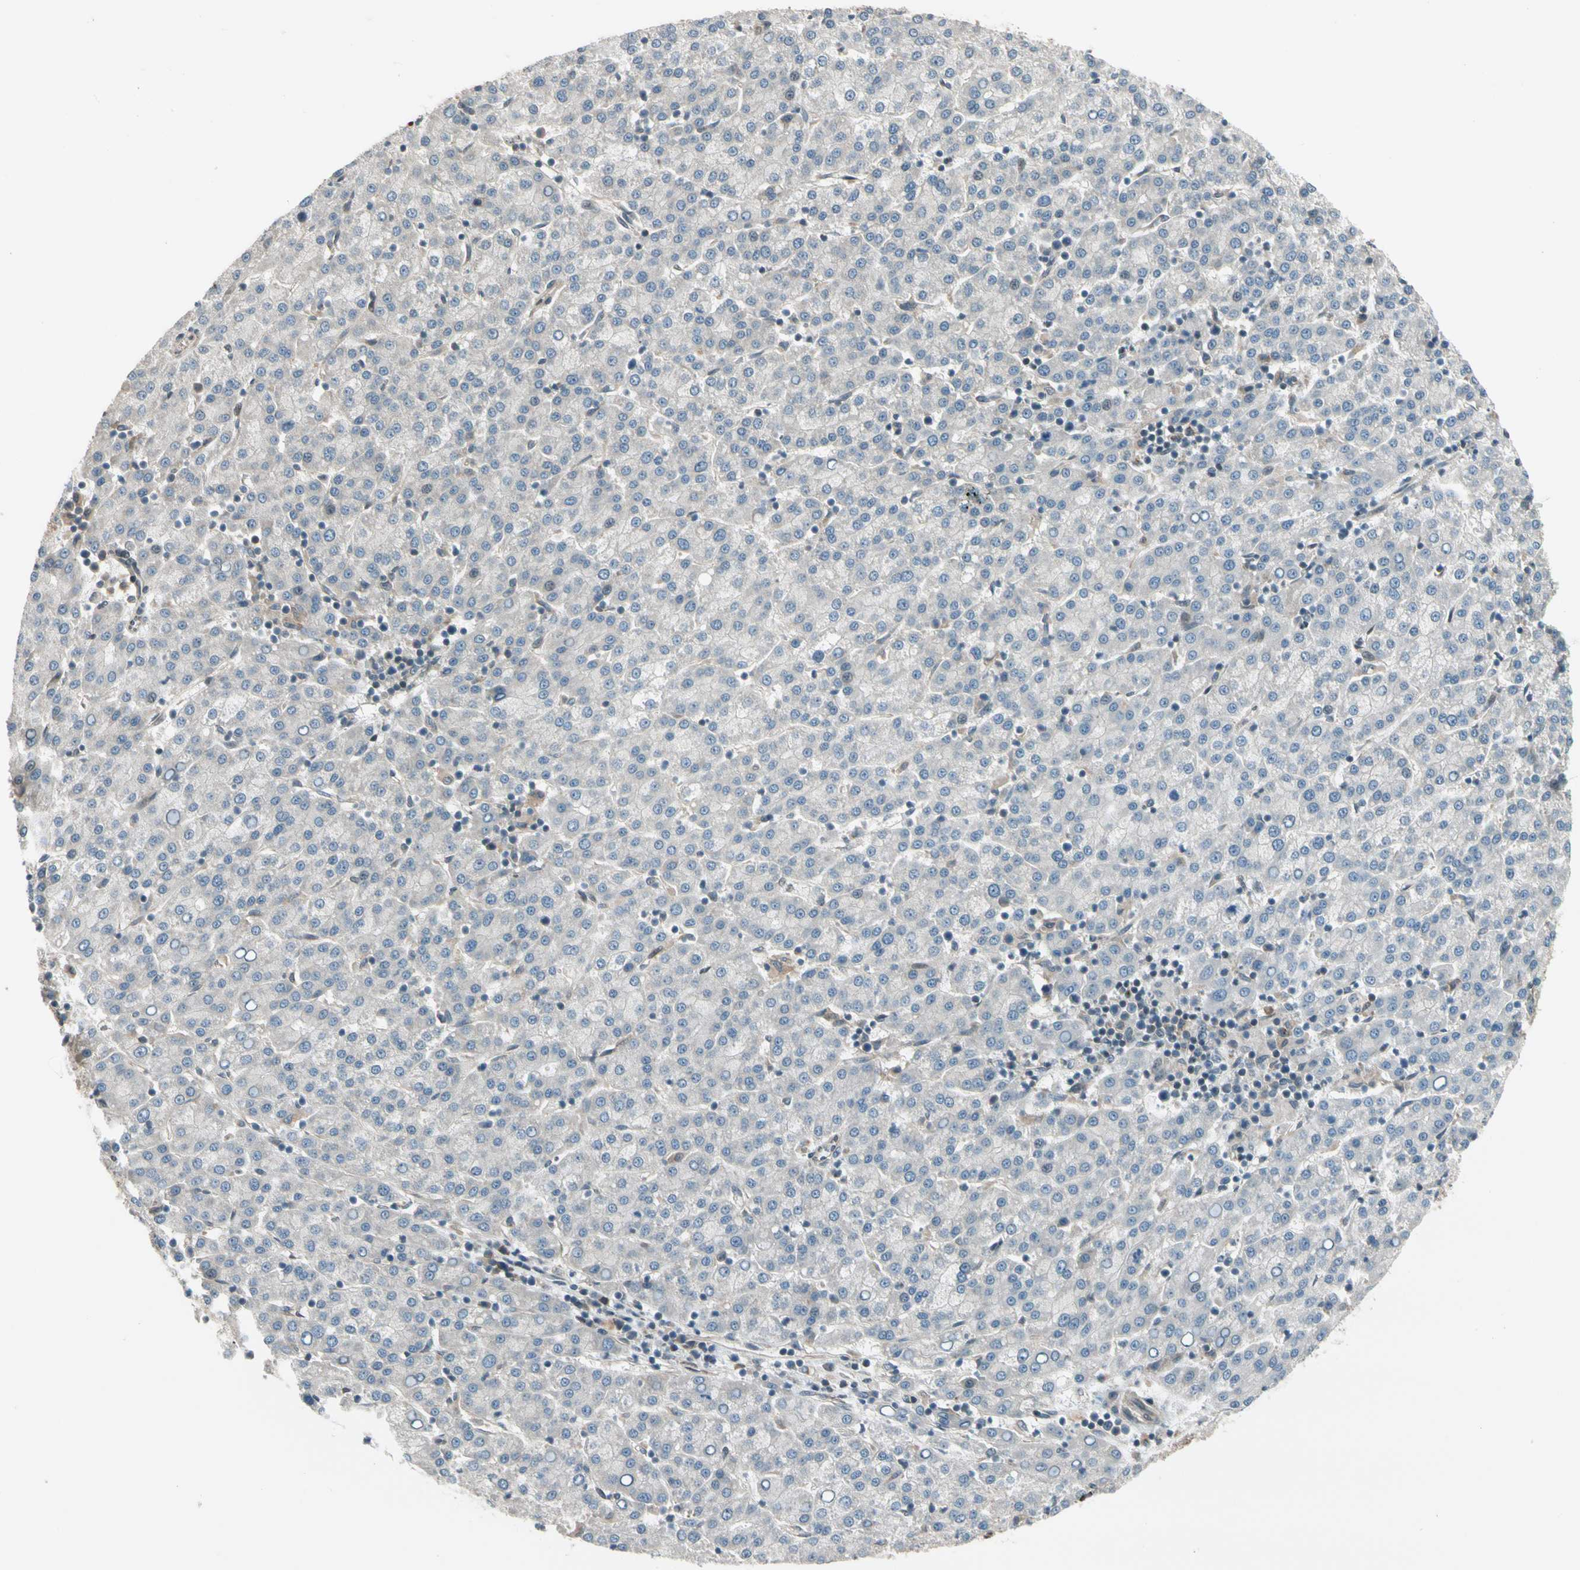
{"staining": {"intensity": "negative", "quantity": "none", "location": "none"}, "tissue": "liver cancer", "cell_type": "Tumor cells", "image_type": "cancer", "snomed": [{"axis": "morphology", "description": "Carcinoma, Hepatocellular, NOS"}, {"axis": "topography", "description": "Liver"}], "caption": "This is an IHC image of hepatocellular carcinoma (liver). There is no positivity in tumor cells.", "gene": "TRIO", "patient": {"sex": "female", "age": 58}}